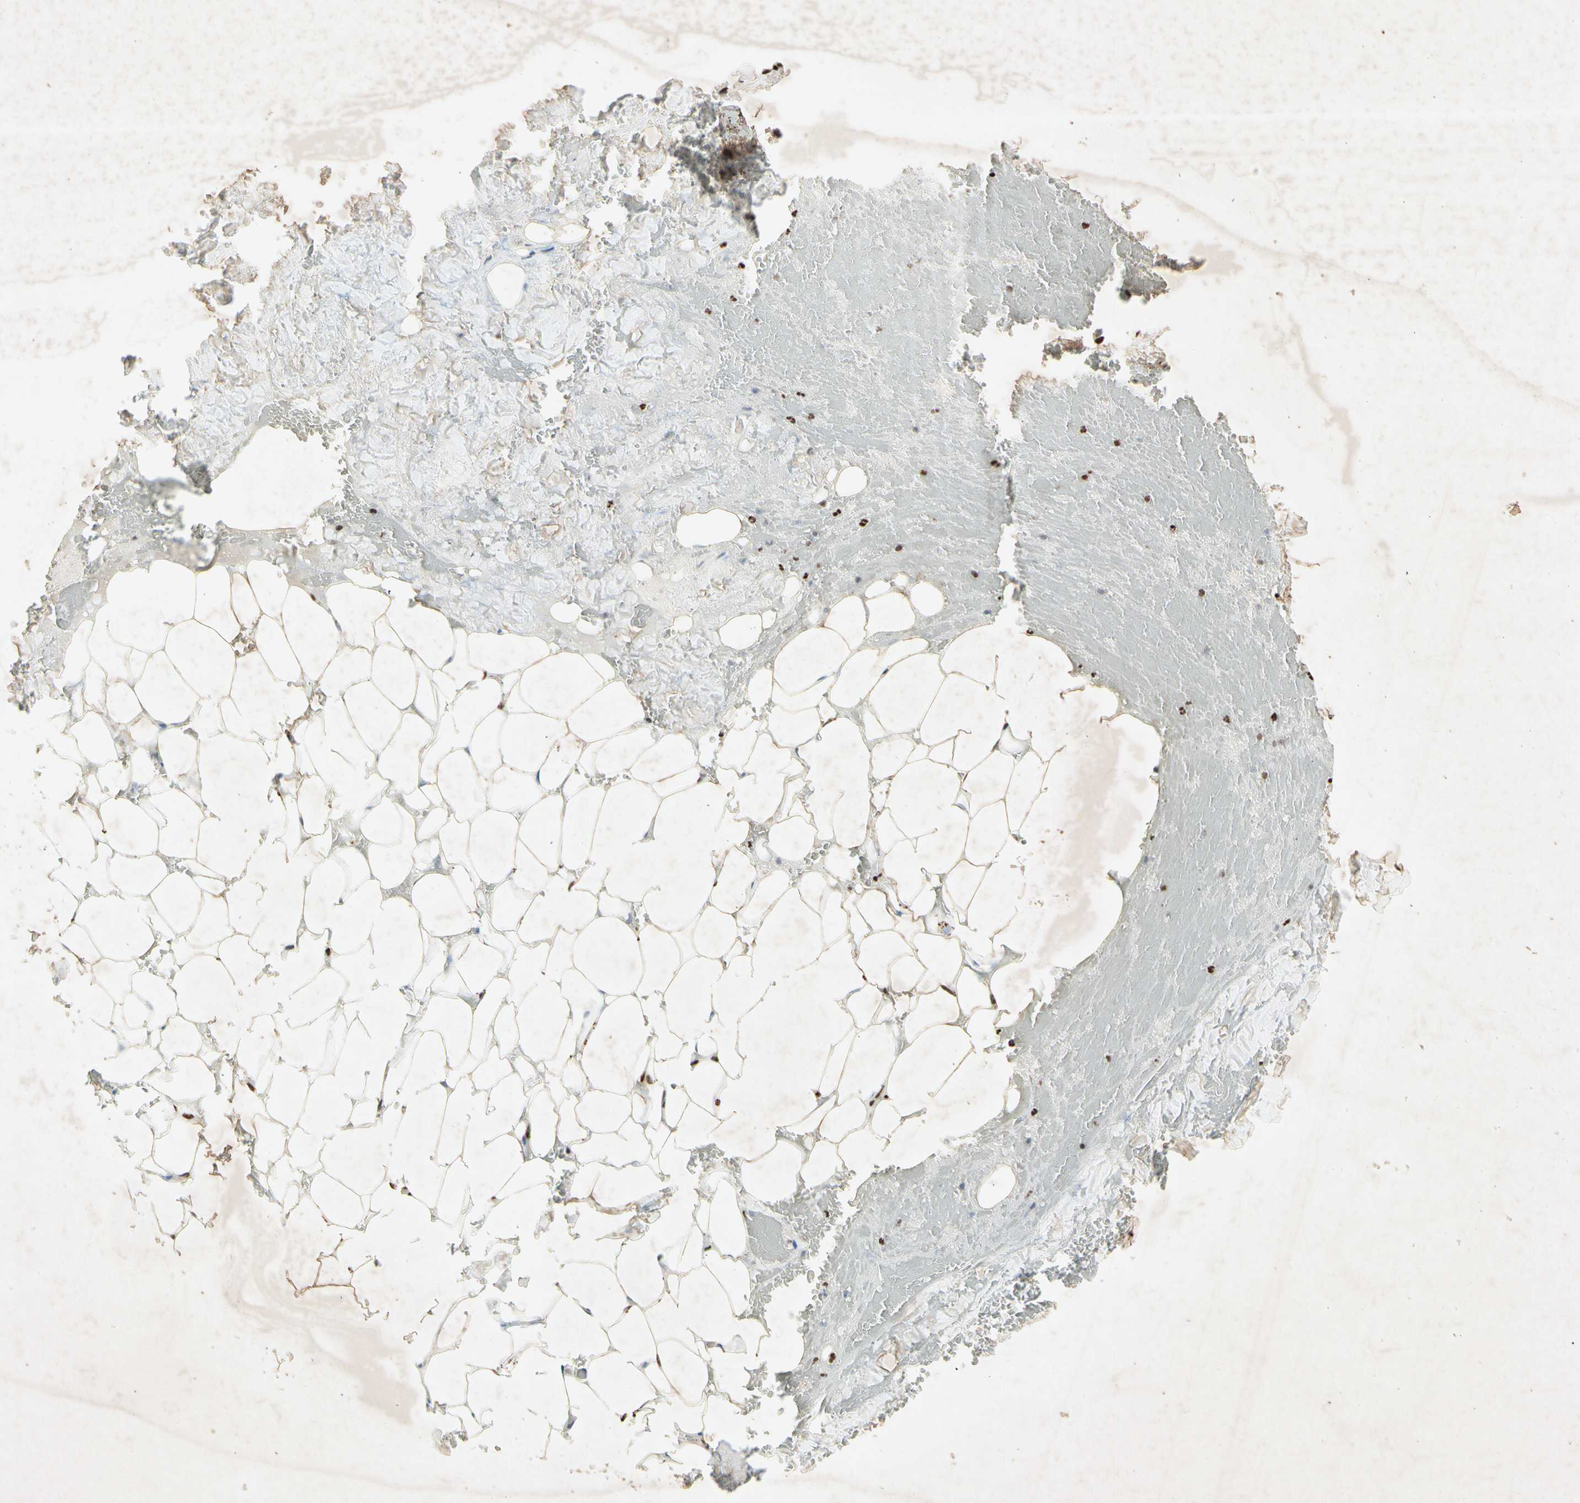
{"staining": {"intensity": "moderate", "quantity": ">75%", "location": "cytoplasmic/membranous,nuclear"}, "tissue": "adipose tissue", "cell_type": "Adipocytes", "image_type": "normal", "snomed": [{"axis": "morphology", "description": "Normal tissue, NOS"}, {"axis": "topography", "description": "Peripheral nerve tissue"}], "caption": "The image shows a brown stain indicating the presence of a protein in the cytoplasmic/membranous,nuclear of adipocytes in adipose tissue.", "gene": "RNF43", "patient": {"sex": "male", "age": 70}}